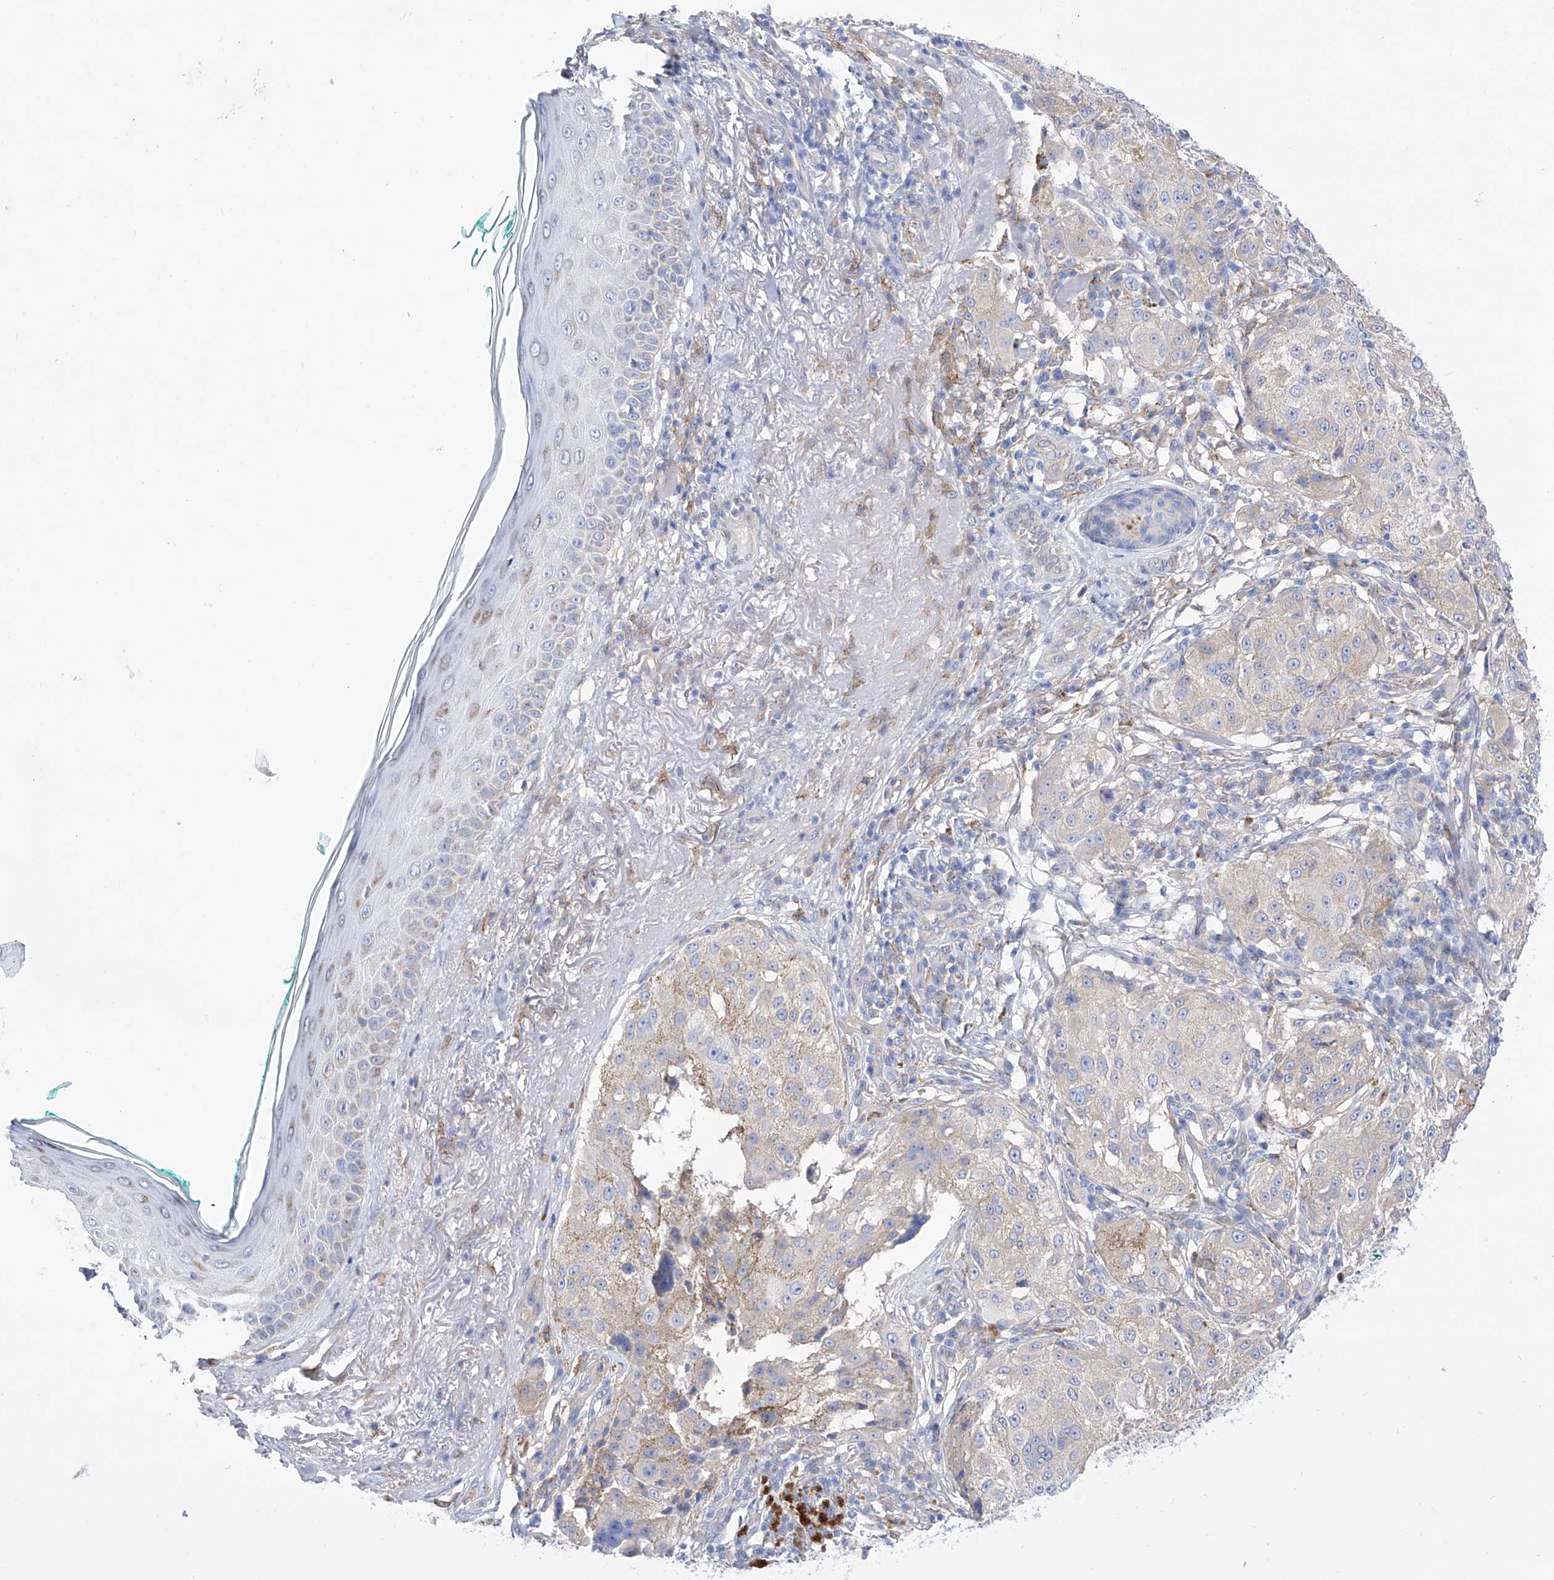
{"staining": {"intensity": "negative", "quantity": "none", "location": "none"}, "tissue": "melanoma", "cell_type": "Tumor cells", "image_type": "cancer", "snomed": [{"axis": "morphology", "description": "Necrosis, NOS"}, {"axis": "morphology", "description": "Malignant melanoma, NOS"}, {"axis": "topography", "description": "Skin"}], "caption": "High power microscopy image of an IHC micrograph of melanoma, revealing no significant positivity in tumor cells.", "gene": "ZNF653", "patient": {"sex": "female", "age": 87}}